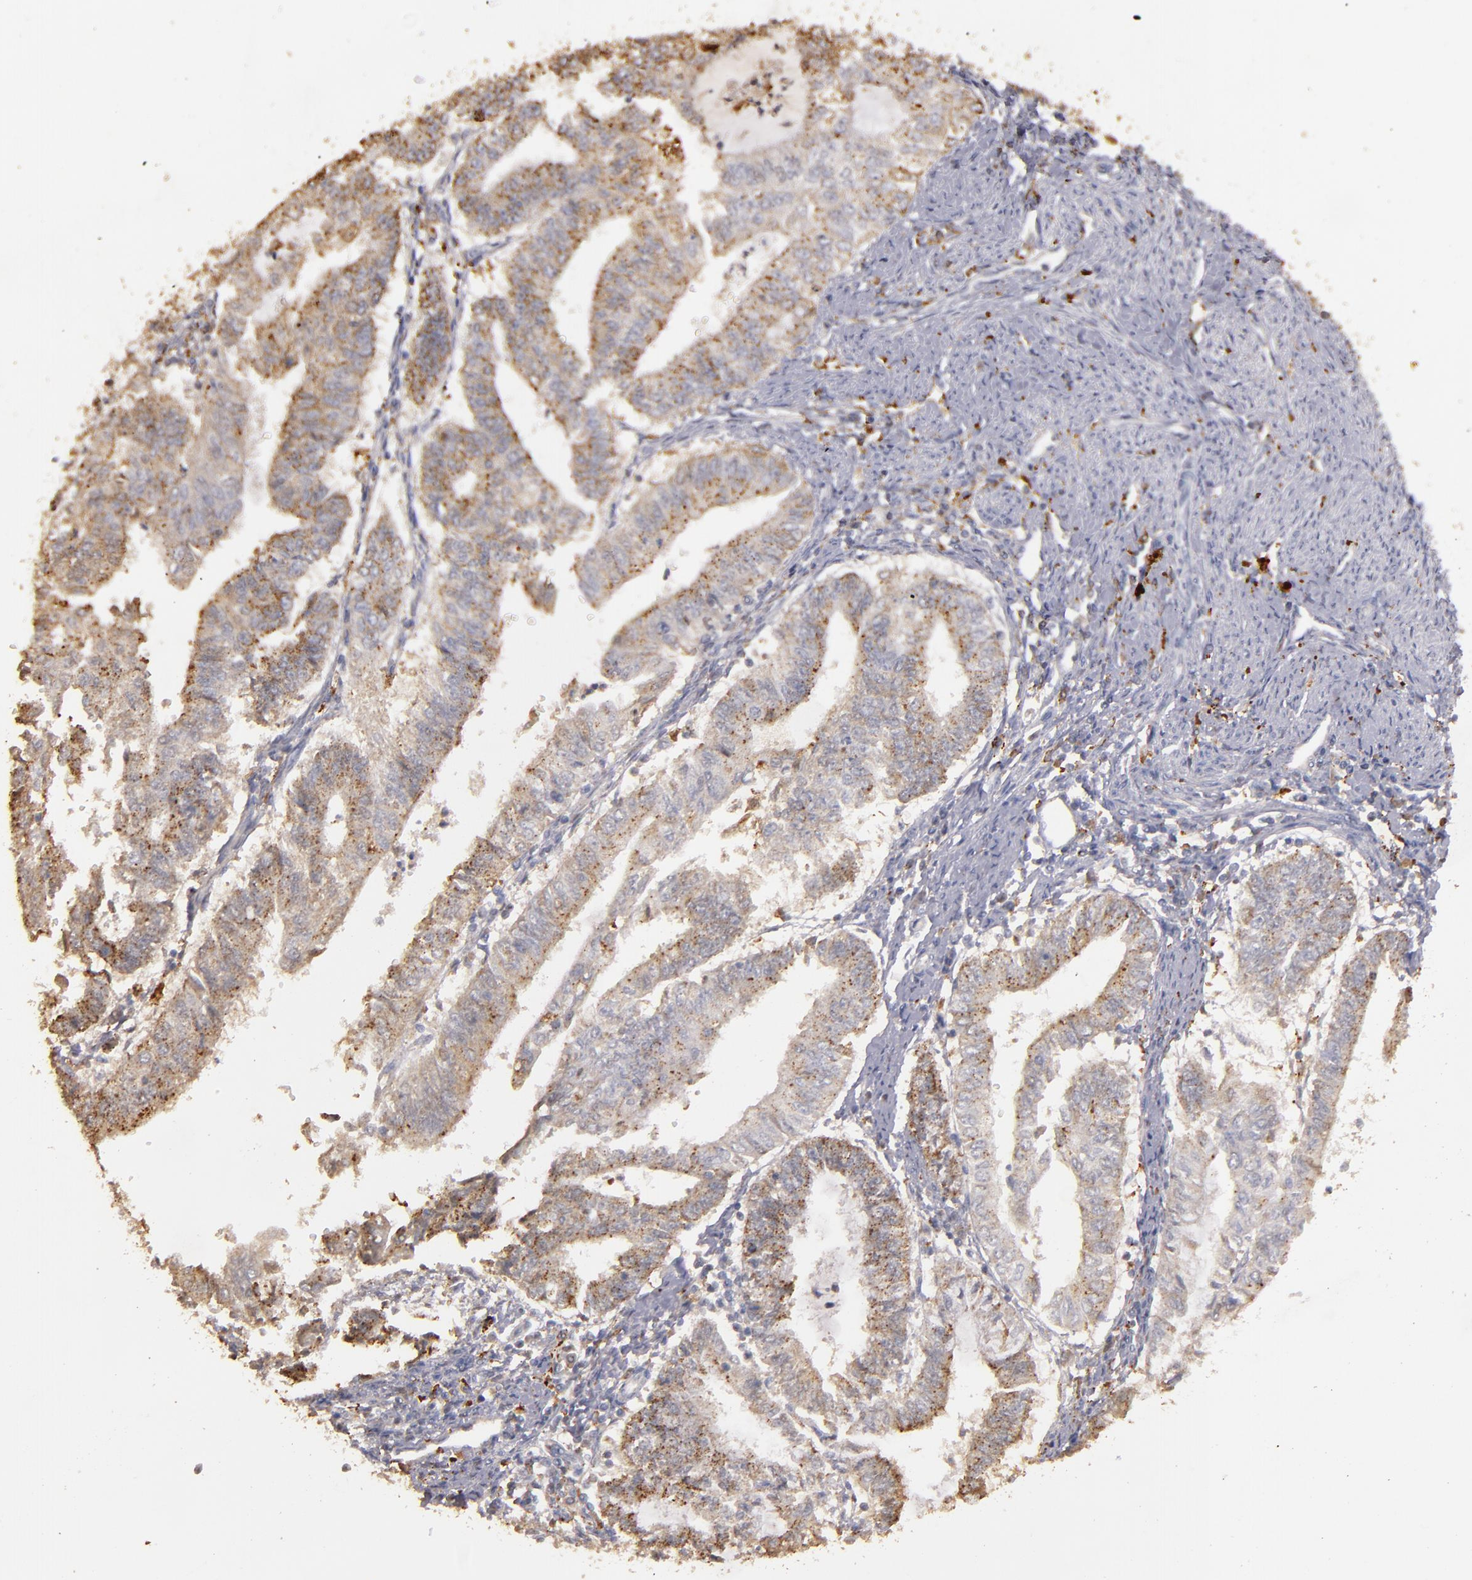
{"staining": {"intensity": "moderate", "quantity": ">75%", "location": "cytoplasmic/membranous"}, "tissue": "endometrial cancer", "cell_type": "Tumor cells", "image_type": "cancer", "snomed": [{"axis": "morphology", "description": "Adenocarcinoma, NOS"}, {"axis": "topography", "description": "Endometrium"}], "caption": "Approximately >75% of tumor cells in human endometrial cancer display moderate cytoplasmic/membranous protein staining as visualized by brown immunohistochemical staining.", "gene": "TRAF1", "patient": {"sex": "female", "age": 66}}